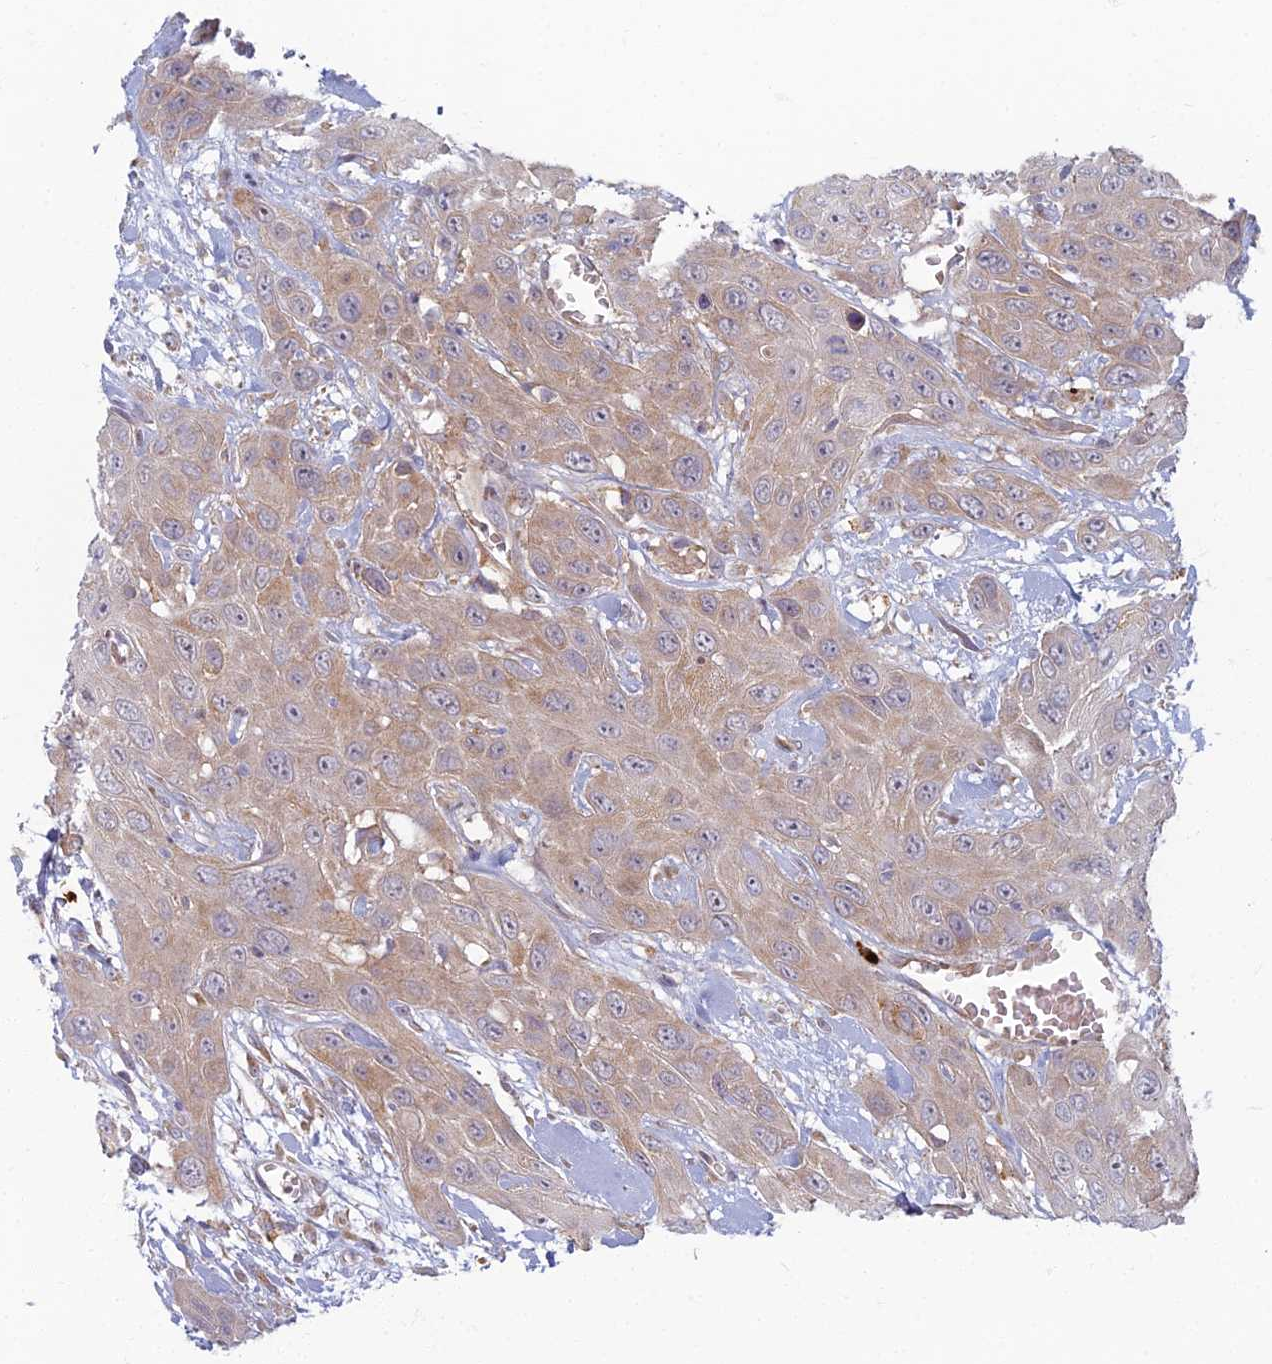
{"staining": {"intensity": "weak", "quantity": "25%-75%", "location": "cytoplasmic/membranous"}, "tissue": "head and neck cancer", "cell_type": "Tumor cells", "image_type": "cancer", "snomed": [{"axis": "morphology", "description": "Squamous cell carcinoma, NOS"}, {"axis": "topography", "description": "Head-Neck"}], "caption": "Protein staining reveals weak cytoplasmic/membranous positivity in approximately 25%-75% of tumor cells in squamous cell carcinoma (head and neck).", "gene": "PROX2", "patient": {"sex": "male", "age": 81}}